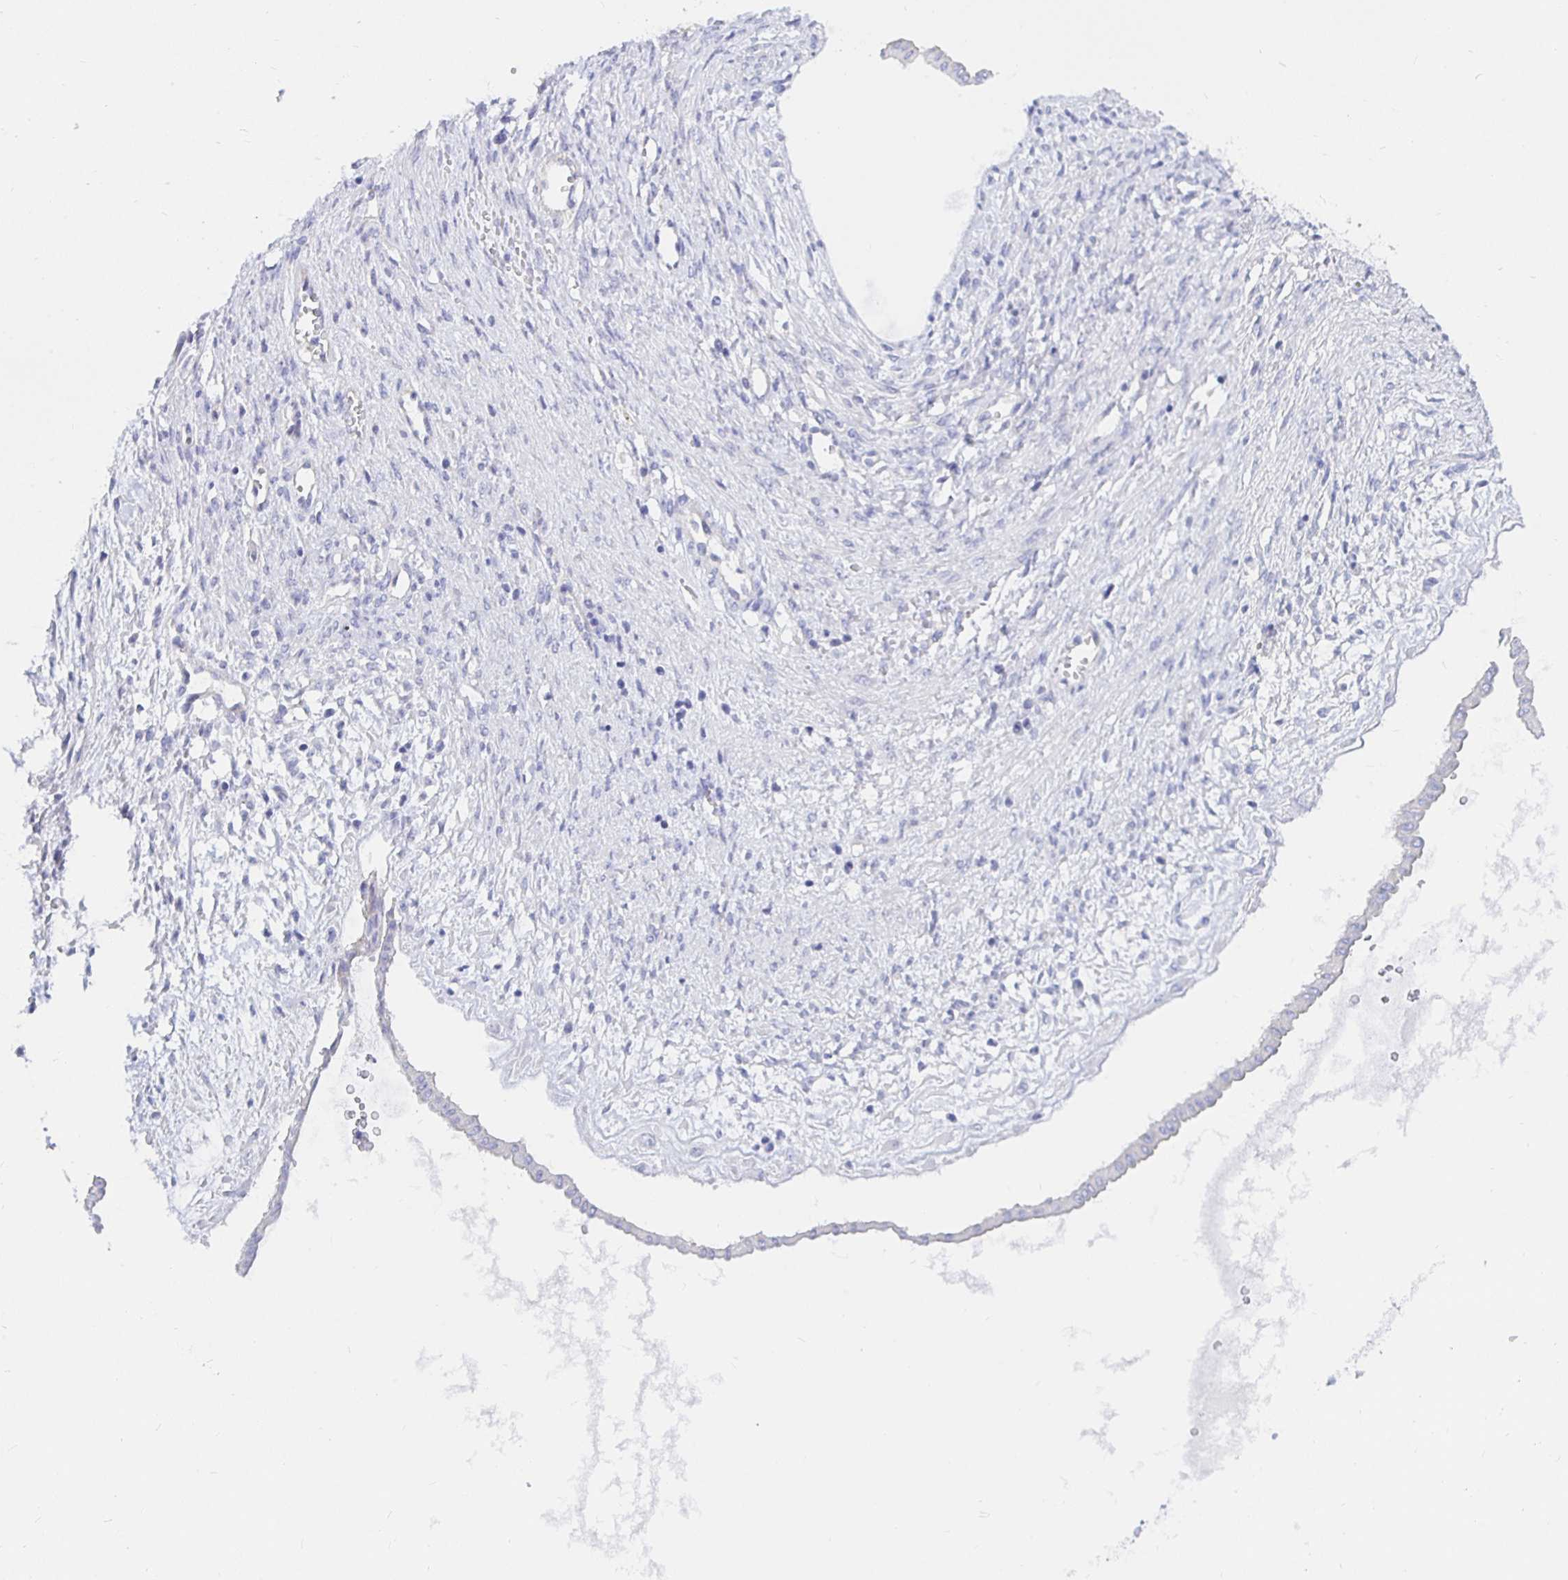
{"staining": {"intensity": "negative", "quantity": "none", "location": "none"}, "tissue": "ovarian cancer", "cell_type": "Tumor cells", "image_type": "cancer", "snomed": [{"axis": "morphology", "description": "Cystadenocarcinoma, mucinous, NOS"}, {"axis": "topography", "description": "Ovary"}], "caption": "This micrograph is of ovarian cancer stained with immunohistochemistry to label a protein in brown with the nuclei are counter-stained blue. There is no positivity in tumor cells. Brightfield microscopy of immunohistochemistry (IHC) stained with DAB (brown) and hematoxylin (blue), captured at high magnification.", "gene": "UMOD", "patient": {"sex": "female", "age": 73}}